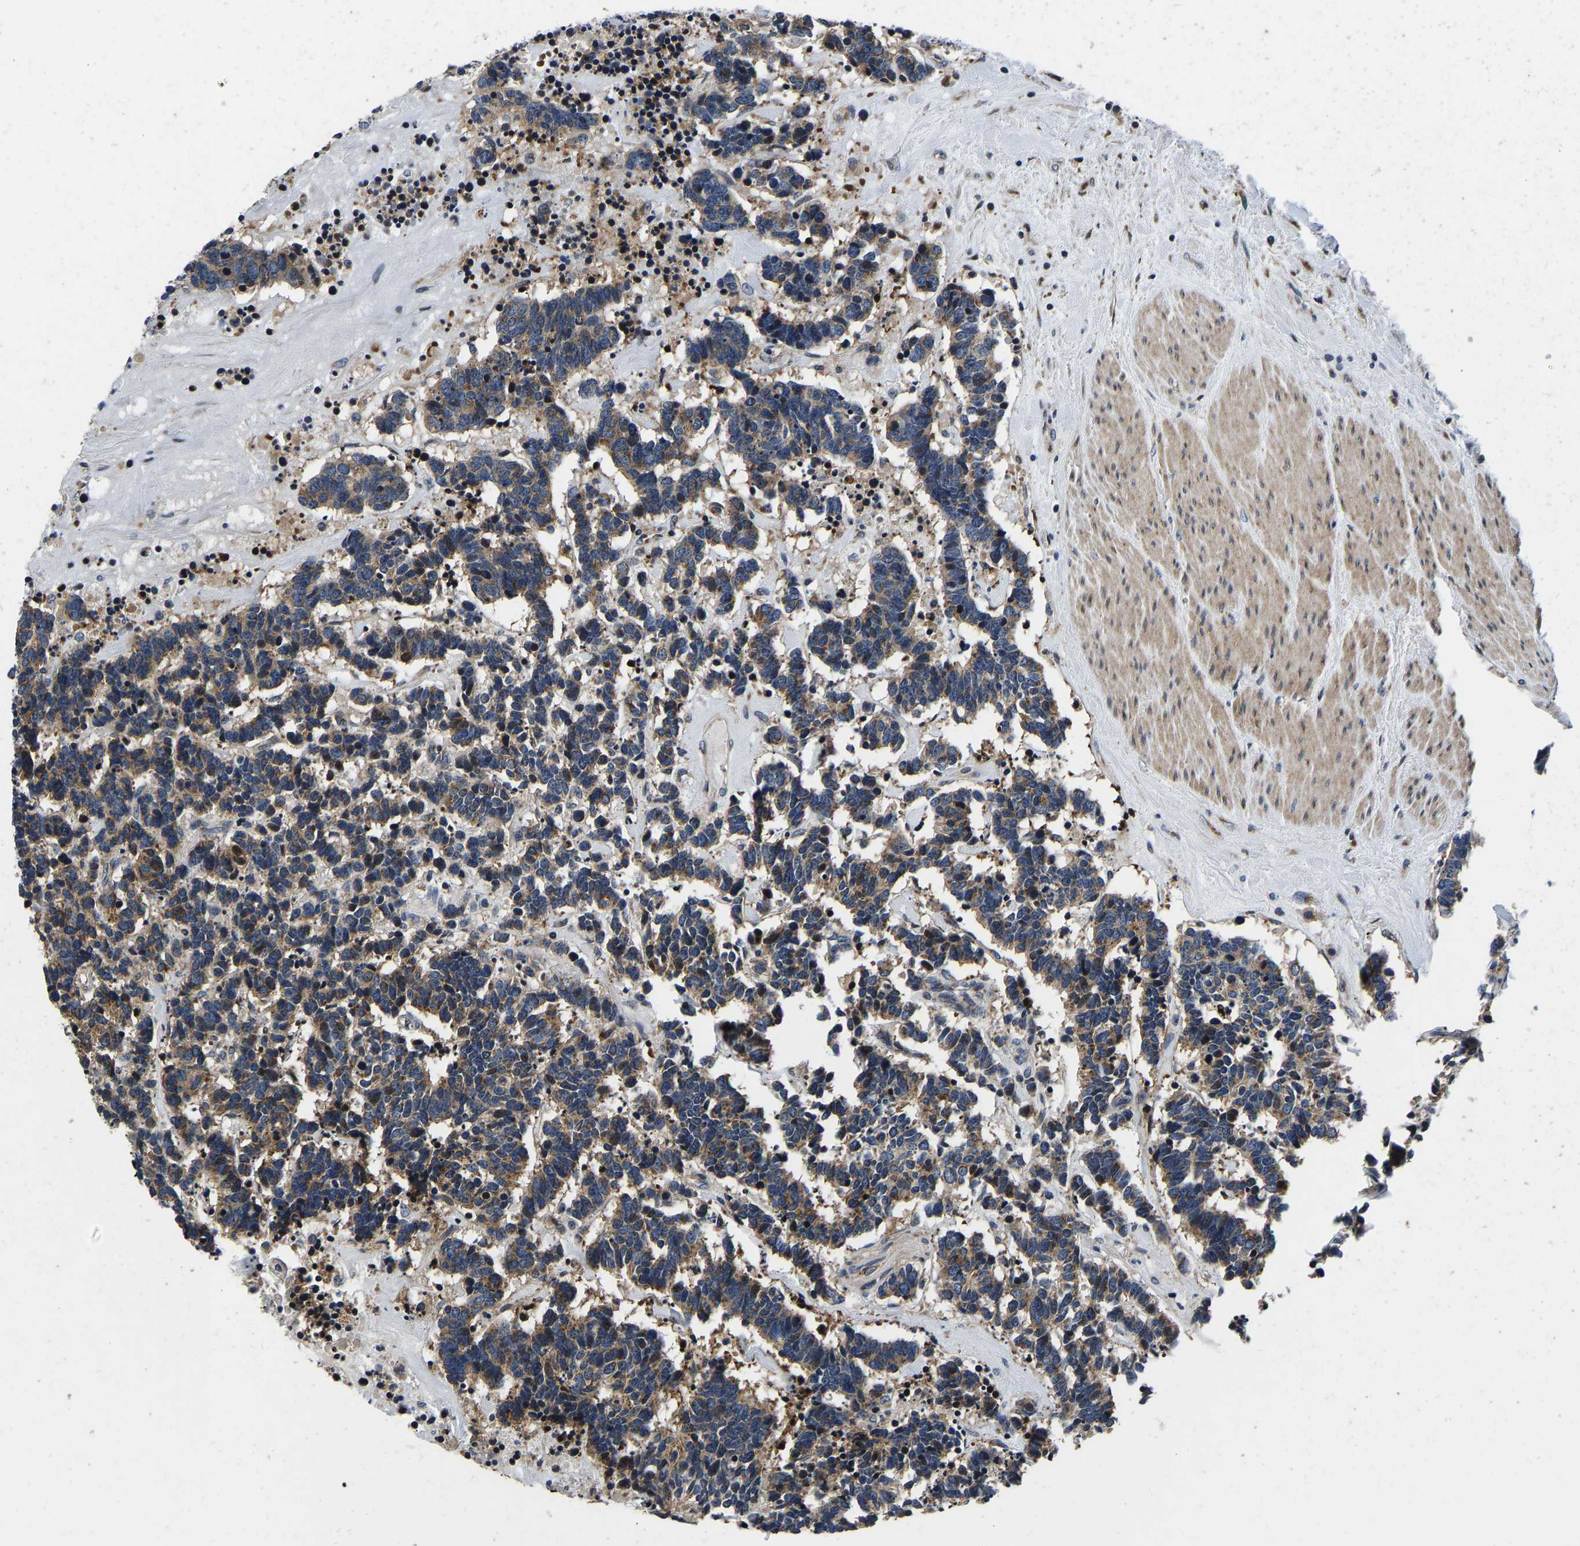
{"staining": {"intensity": "moderate", "quantity": ">75%", "location": "cytoplasmic/membranous"}, "tissue": "carcinoid", "cell_type": "Tumor cells", "image_type": "cancer", "snomed": [{"axis": "morphology", "description": "Carcinoma, NOS"}, {"axis": "morphology", "description": "Carcinoid, malignant, NOS"}, {"axis": "topography", "description": "Urinary bladder"}], "caption": "Approximately >75% of tumor cells in human malignant carcinoid exhibit moderate cytoplasmic/membranous protein expression as visualized by brown immunohistochemical staining.", "gene": "RABAC1", "patient": {"sex": "male", "age": 57}}